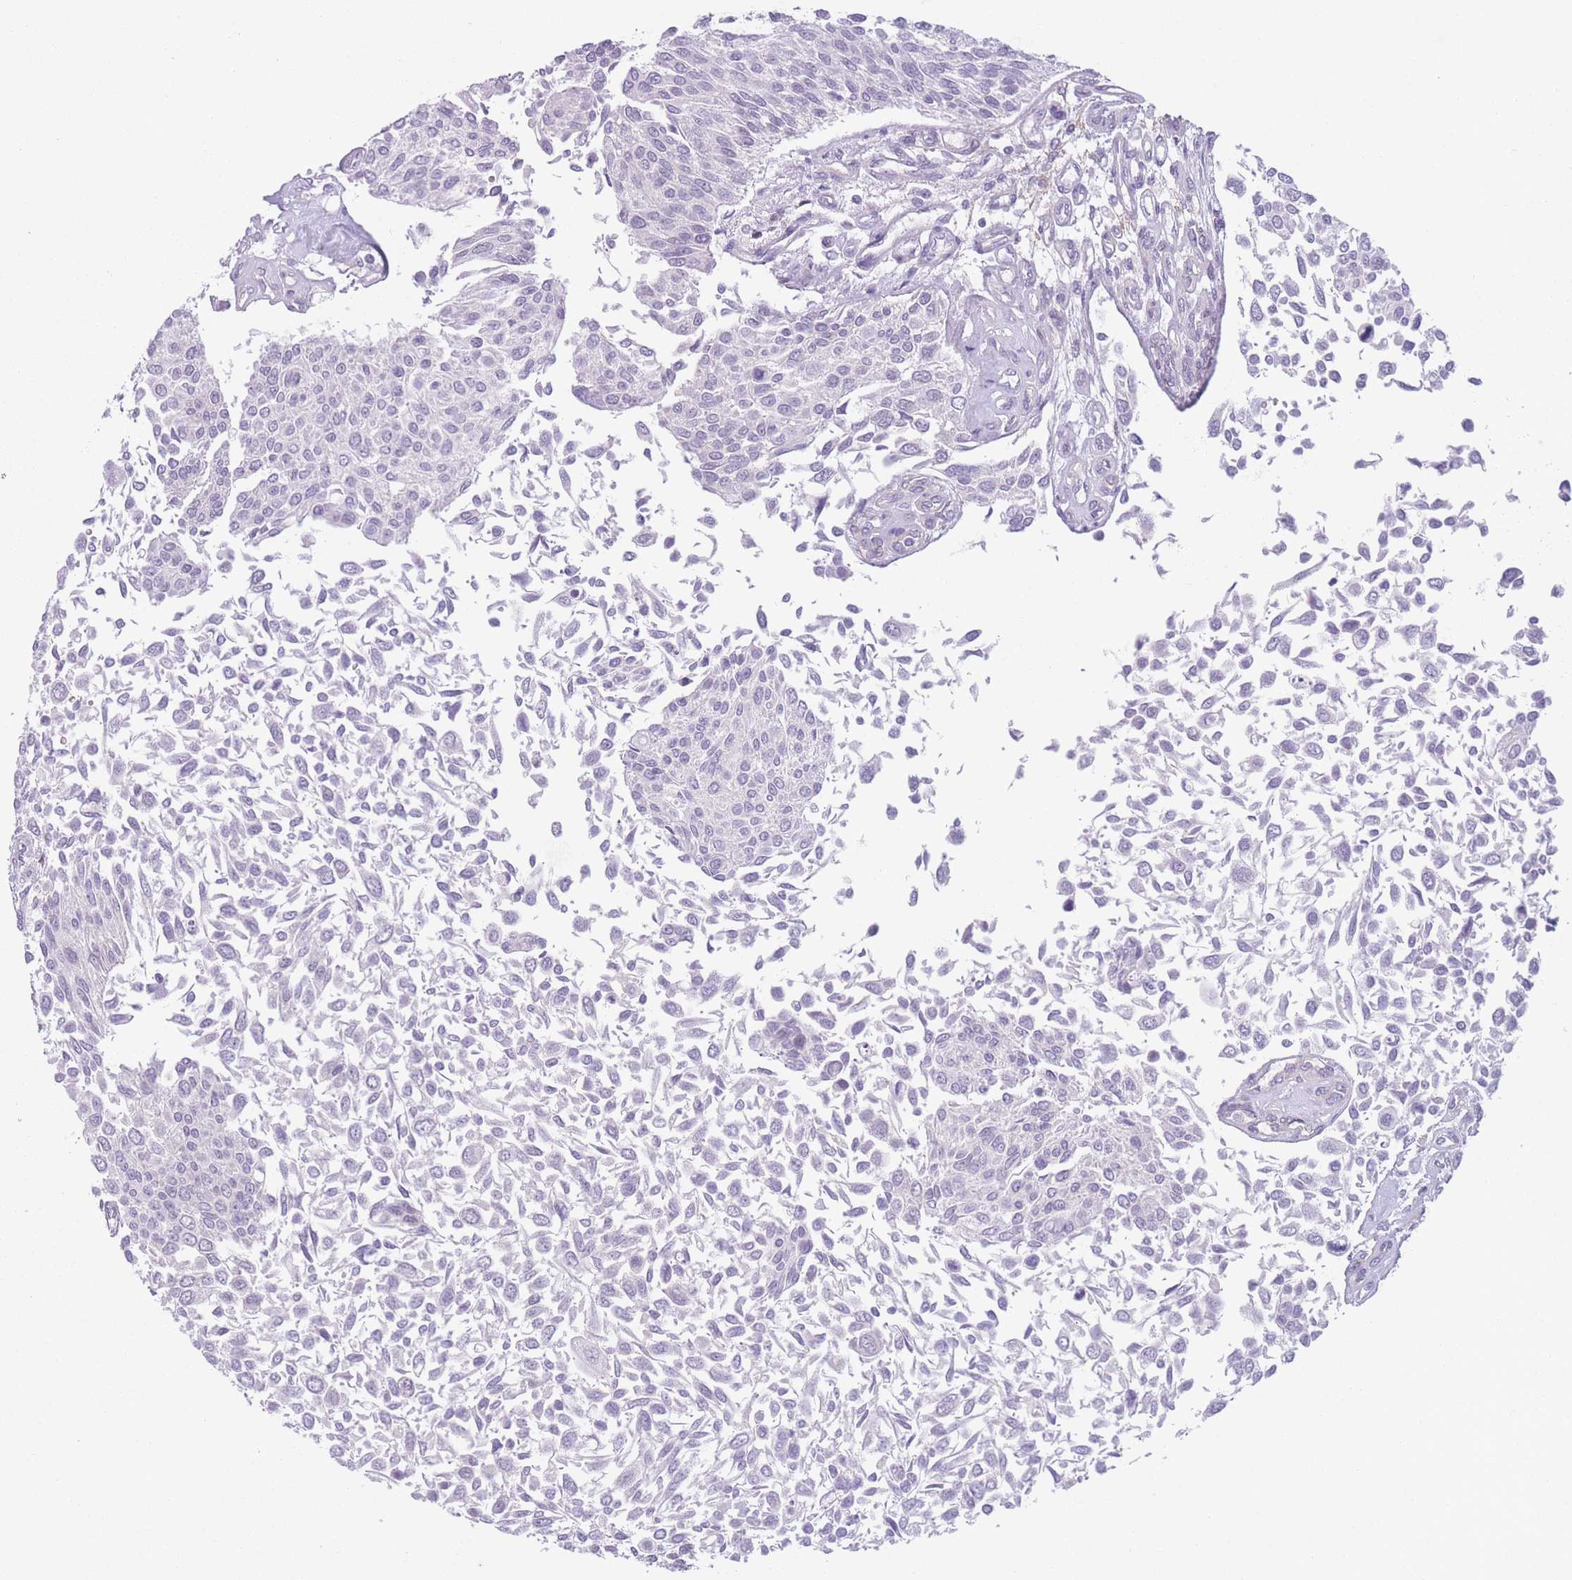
{"staining": {"intensity": "negative", "quantity": "none", "location": "none"}, "tissue": "urothelial cancer", "cell_type": "Tumor cells", "image_type": "cancer", "snomed": [{"axis": "morphology", "description": "Urothelial carcinoma, NOS"}, {"axis": "topography", "description": "Urinary bladder"}], "caption": "This is an immunohistochemistry (IHC) micrograph of transitional cell carcinoma. There is no positivity in tumor cells.", "gene": "ZNF439", "patient": {"sex": "male", "age": 55}}